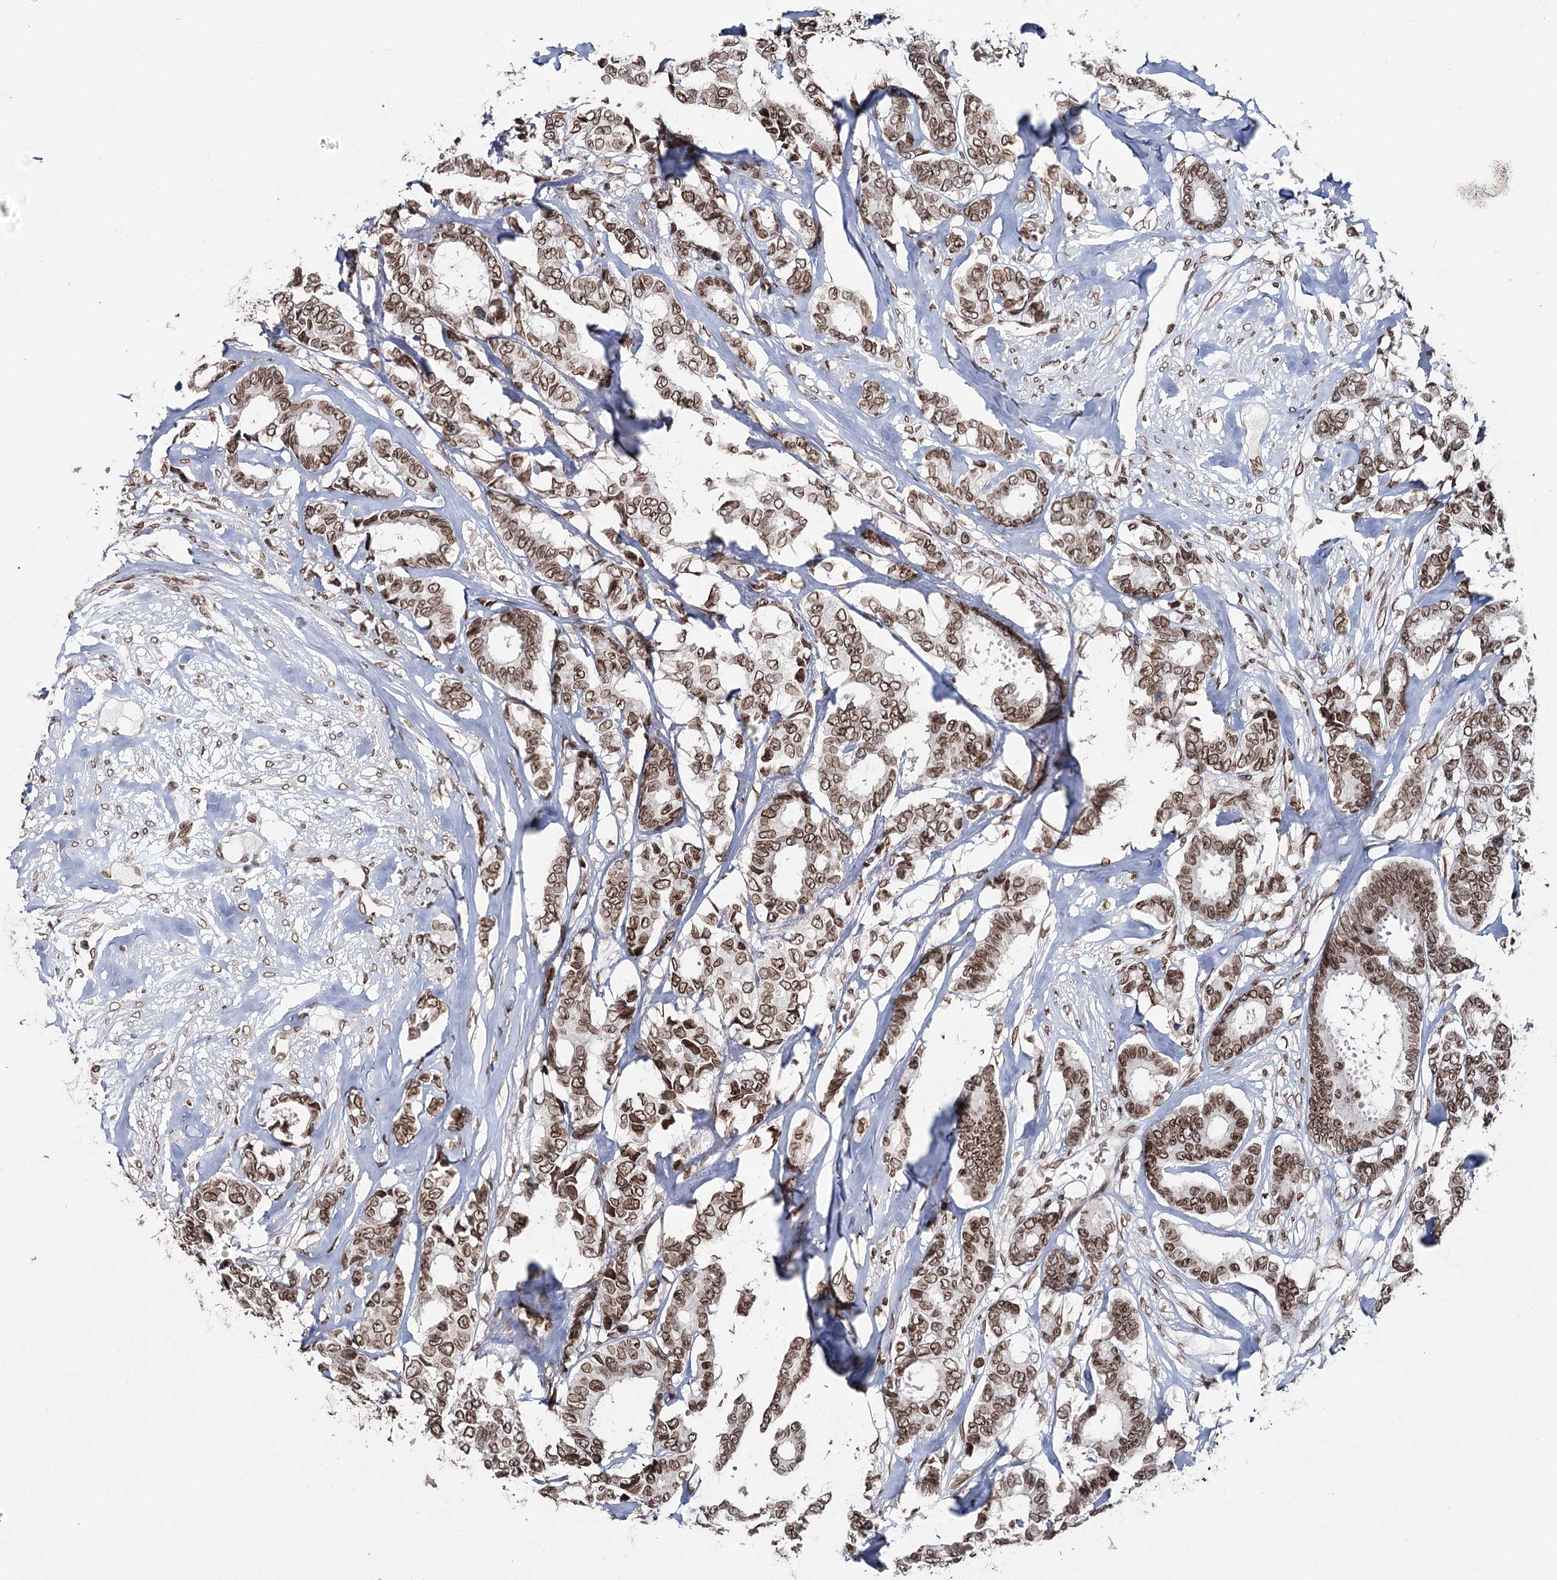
{"staining": {"intensity": "moderate", "quantity": ">75%", "location": "cytoplasmic/membranous,nuclear"}, "tissue": "breast cancer", "cell_type": "Tumor cells", "image_type": "cancer", "snomed": [{"axis": "morphology", "description": "Duct carcinoma"}, {"axis": "topography", "description": "Breast"}], "caption": "A high-resolution micrograph shows IHC staining of breast intraductal carcinoma, which exhibits moderate cytoplasmic/membranous and nuclear expression in approximately >75% of tumor cells.", "gene": "KIAA0930", "patient": {"sex": "female", "age": 87}}